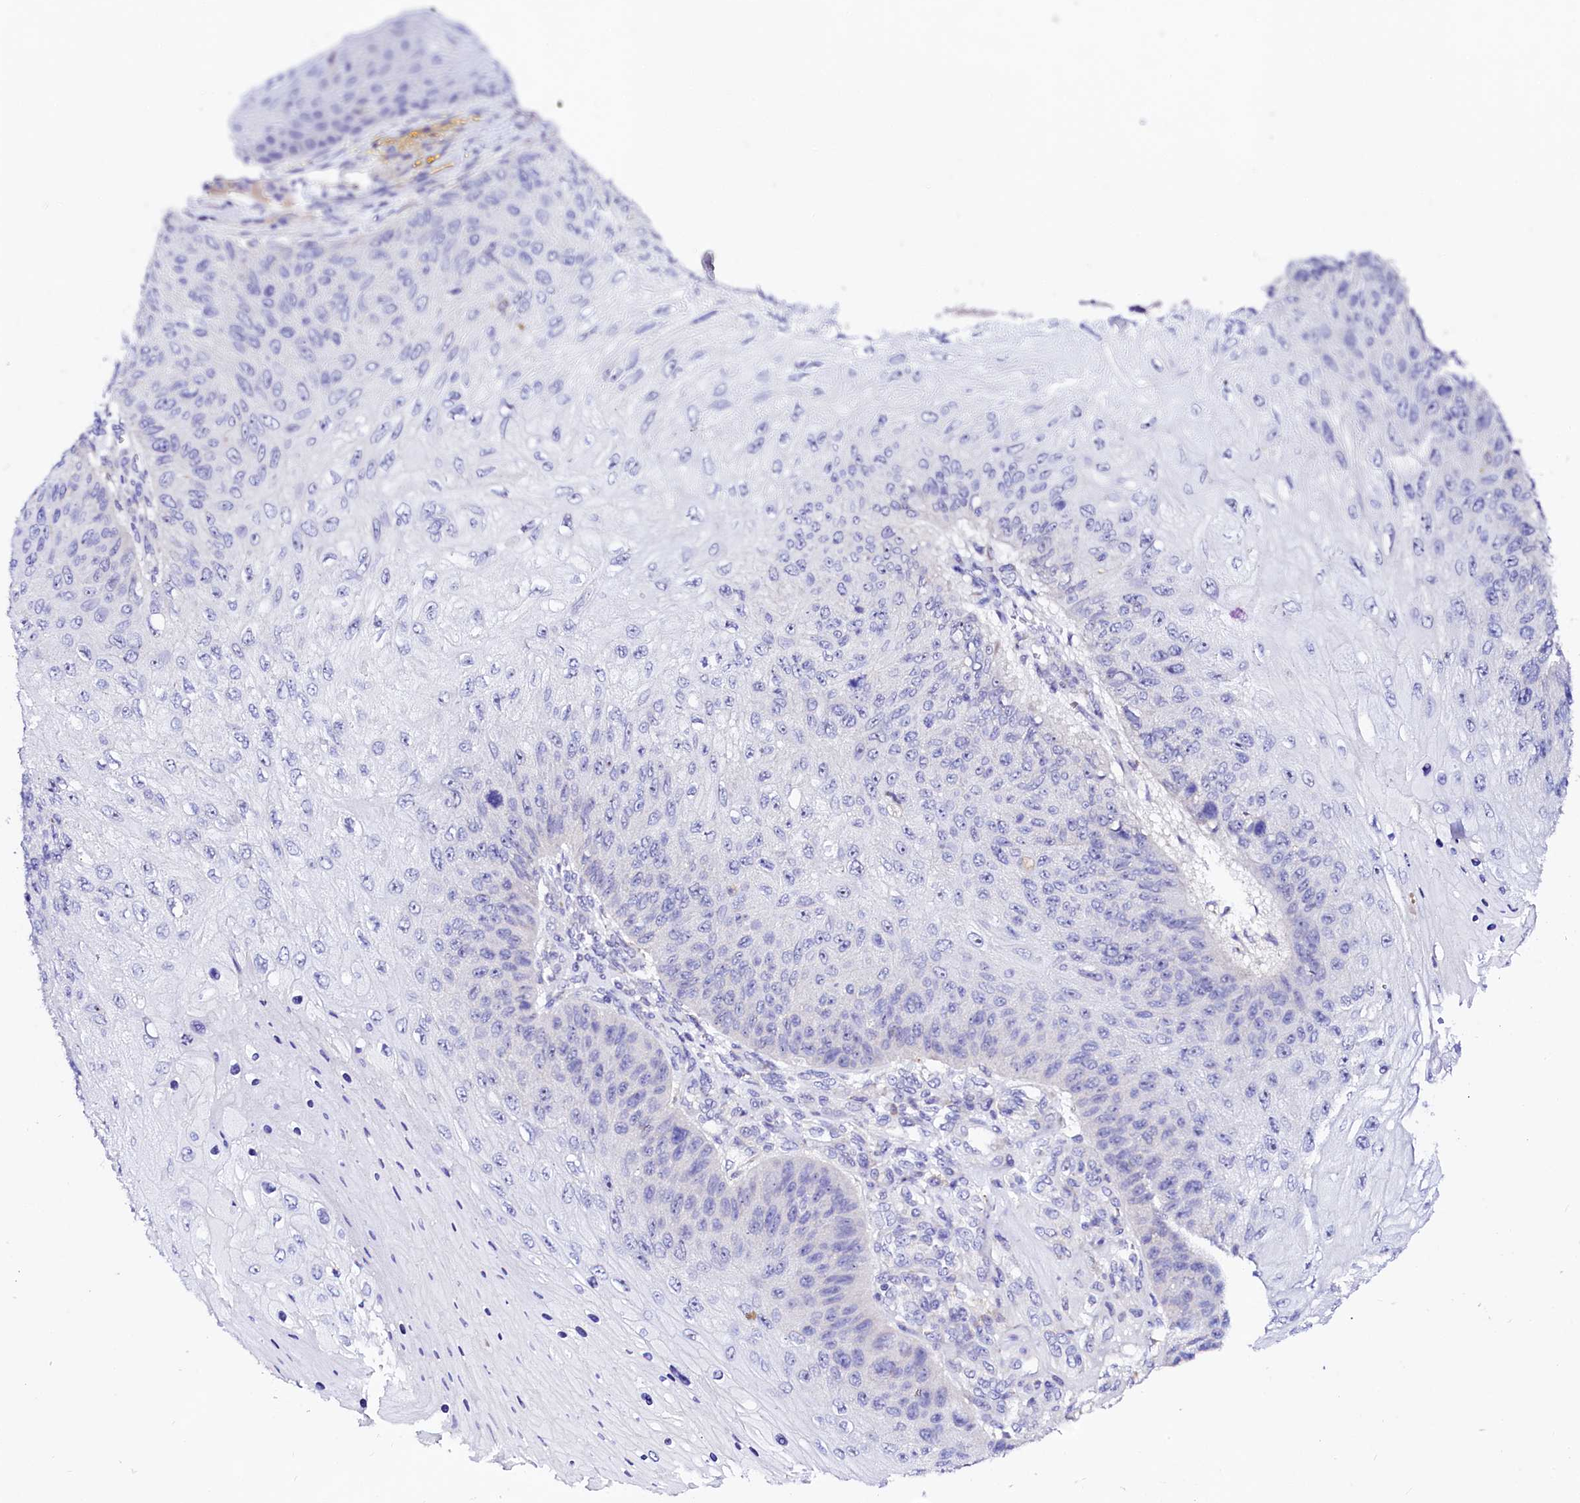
{"staining": {"intensity": "negative", "quantity": "none", "location": "none"}, "tissue": "skin cancer", "cell_type": "Tumor cells", "image_type": "cancer", "snomed": [{"axis": "morphology", "description": "Squamous cell carcinoma, NOS"}, {"axis": "topography", "description": "Skin"}], "caption": "This histopathology image is of squamous cell carcinoma (skin) stained with immunohistochemistry to label a protein in brown with the nuclei are counter-stained blue. There is no expression in tumor cells.", "gene": "BTBD16", "patient": {"sex": "female", "age": 88}}